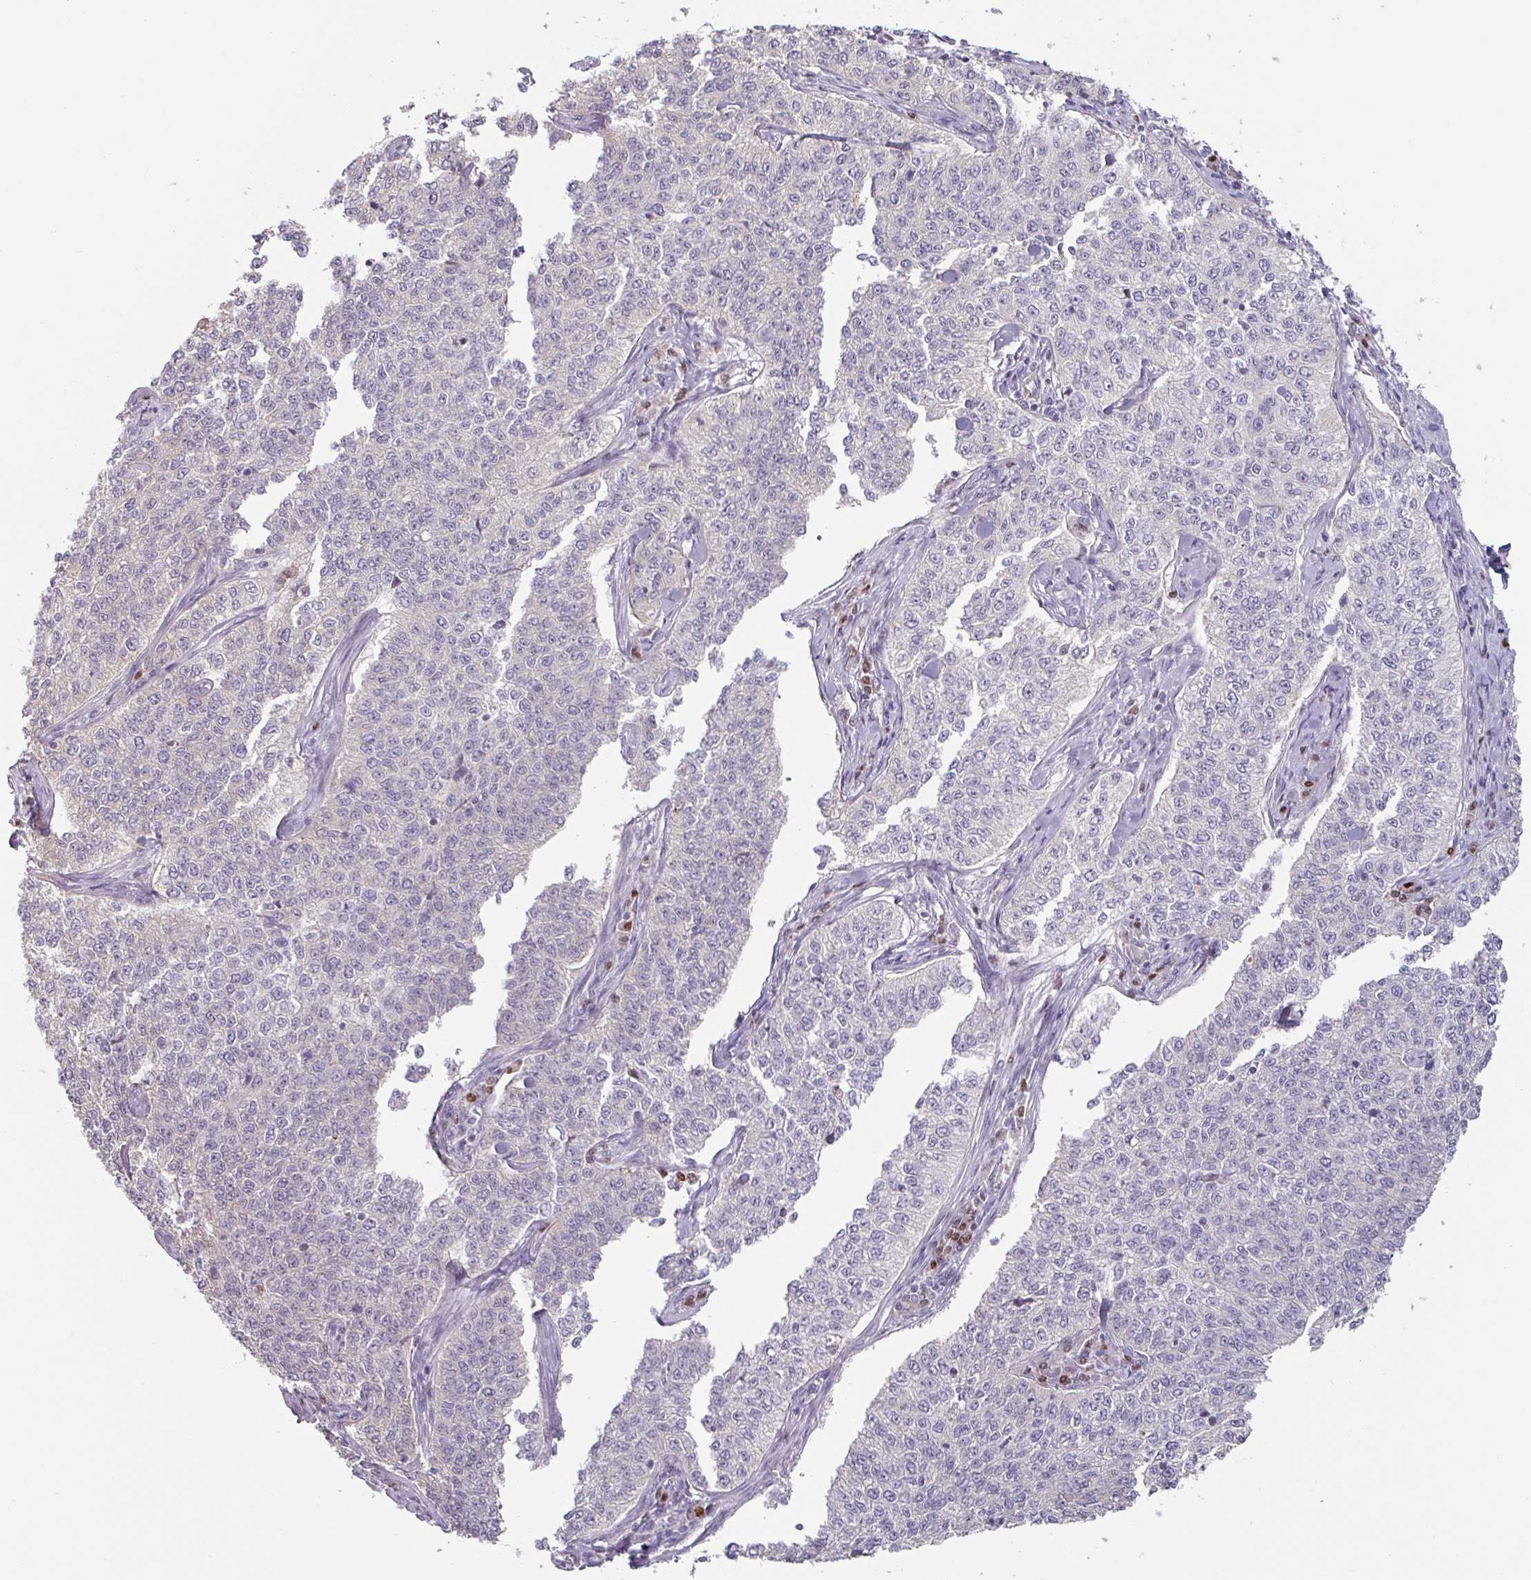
{"staining": {"intensity": "negative", "quantity": "none", "location": "none"}, "tissue": "cervical cancer", "cell_type": "Tumor cells", "image_type": "cancer", "snomed": [{"axis": "morphology", "description": "Squamous cell carcinoma, NOS"}, {"axis": "topography", "description": "Cervix"}], "caption": "An IHC micrograph of cervical cancer (squamous cell carcinoma) is shown. There is no staining in tumor cells of cervical cancer (squamous cell carcinoma).", "gene": "ZBTB6", "patient": {"sex": "female", "age": 35}}